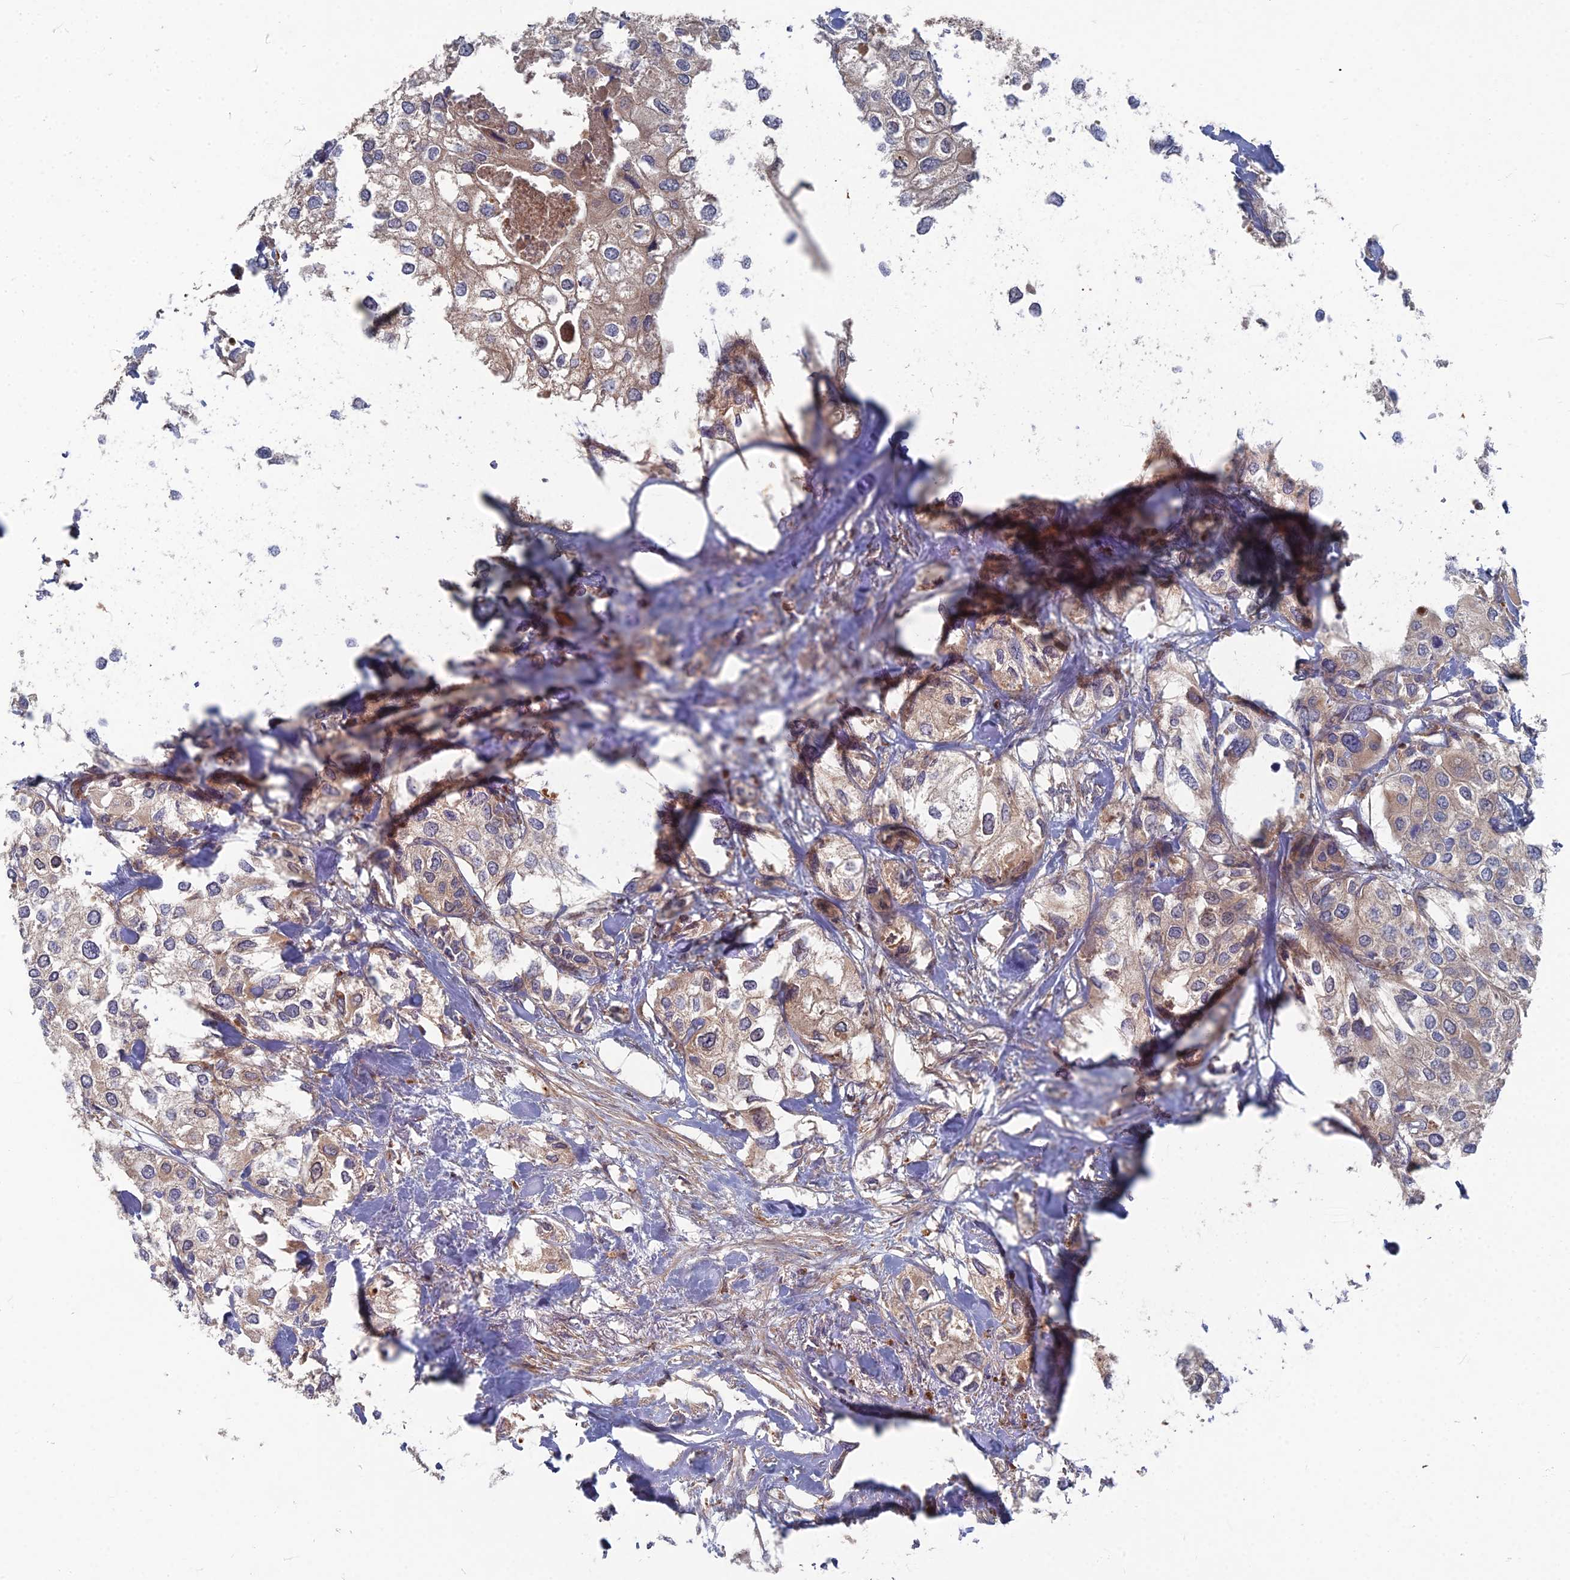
{"staining": {"intensity": "weak", "quantity": ">75%", "location": "cytoplasmic/membranous"}, "tissue": "urothelial cancer", "cell_type": "Tumor cells", "image_type": "cancer", "snomed": [{"axis": "morphology", "description": "Urothelial carcinoma, High grade"}, {"axis": "topography", "description": "Urinary bladder"}], "caption": "High-magnification brightfield microscopy of high-grade urothelial carcinoma stained with DAB (brown) and counterstained with hematoxylin (blue). tumor cells exhibit weak cytoplasmic/membranous positivity is present in about>75% of cells.", "gene": "PPCDC", "patient": {"sex": "male", "age": 64}}